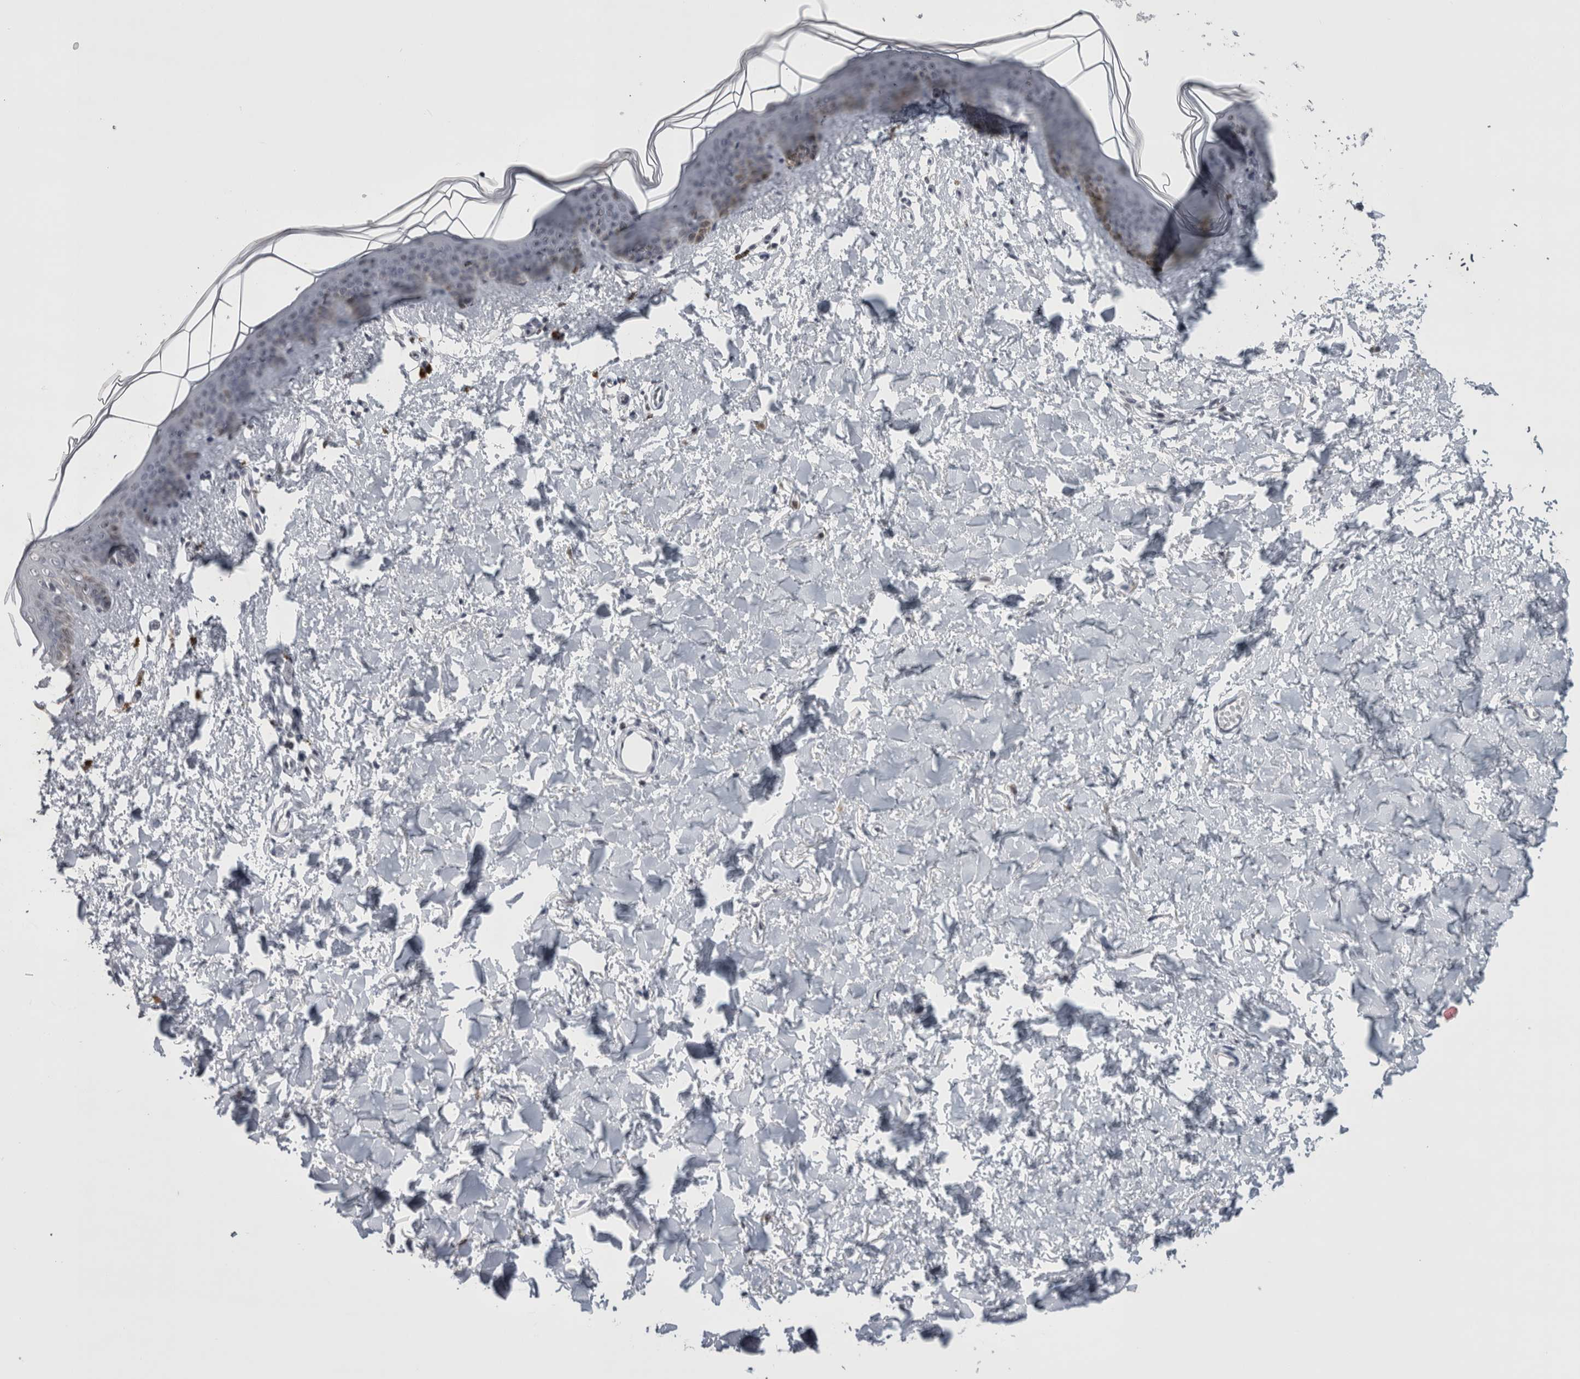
{"staining": {"intensity": "weak", "quantity": ">75%", "location": "nuclear"}, "tissue": "skin", "cell_type": "Fibroblasts", "image_type": "normal", "snomed": [{"axis": "morphology", "description": "Normal tissue, NOS"}, {"axis": "topography", "description": "Skin"}], "caption": "Immunohistochemical staining of normal human skin shows low levels of weak nuclear positivity in about >75% of fibroblasts.", "gene": "PSMB2", "patient": {"sex": "female", "age": 46}}